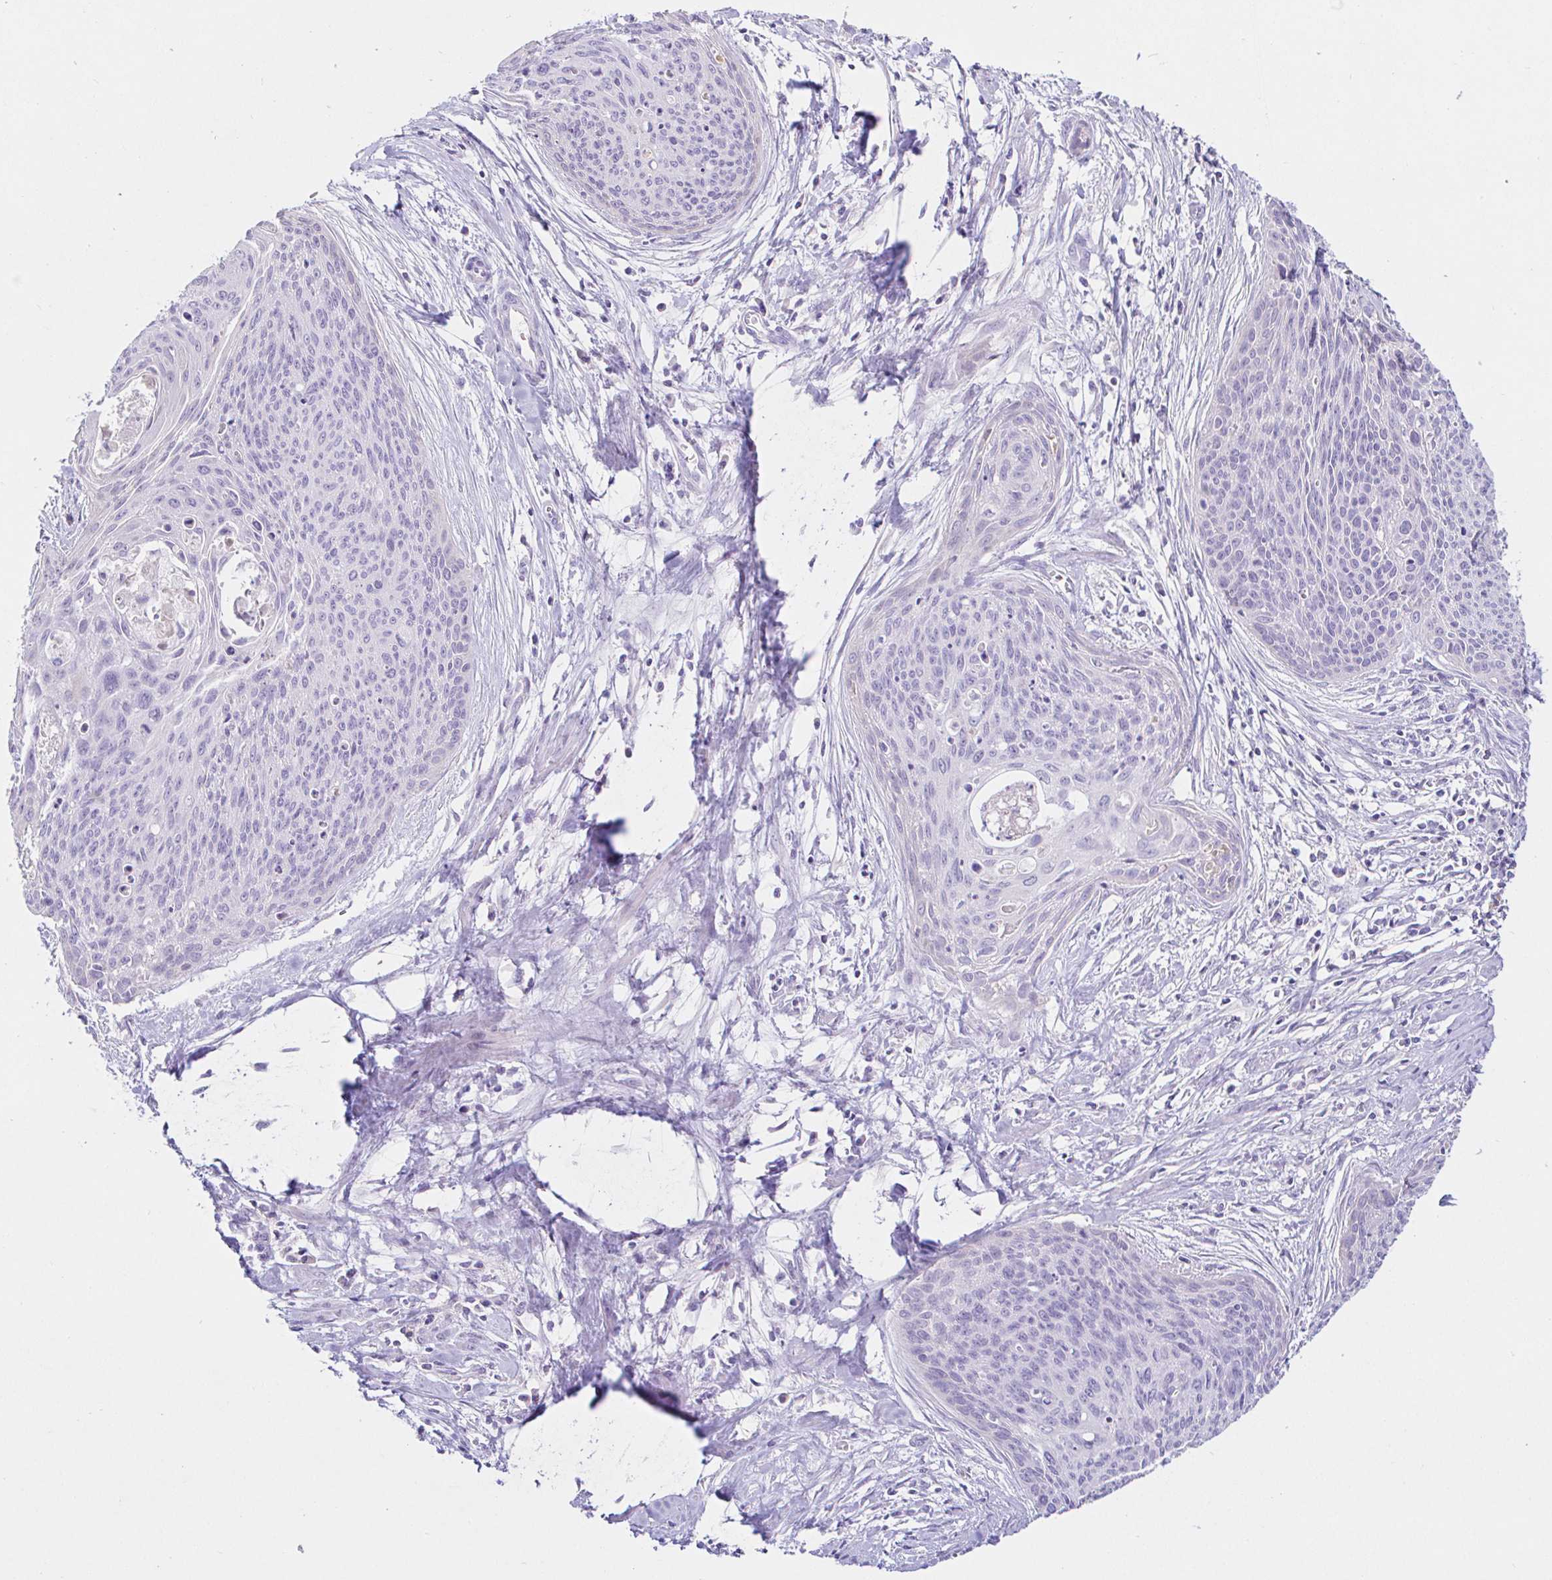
{"staining": {"intensity": "negative", "quantity": "none", "location": "none"}, "tissue": "cervical cancer", "cell_type": "Tumor cells", "image_type": "cancer", "snomed": [{"axis": "morphology", "description": "Squamous cell carcinoma, NOS"}, {"axis": "topography", "description": "Cervix"}], "caption": "Tumor cells are negative for brown protein staining in cervical cancer (squamous cell carcinoma).", "gene": "SAA4", "patient": {"sex": "female", "age": 55}}